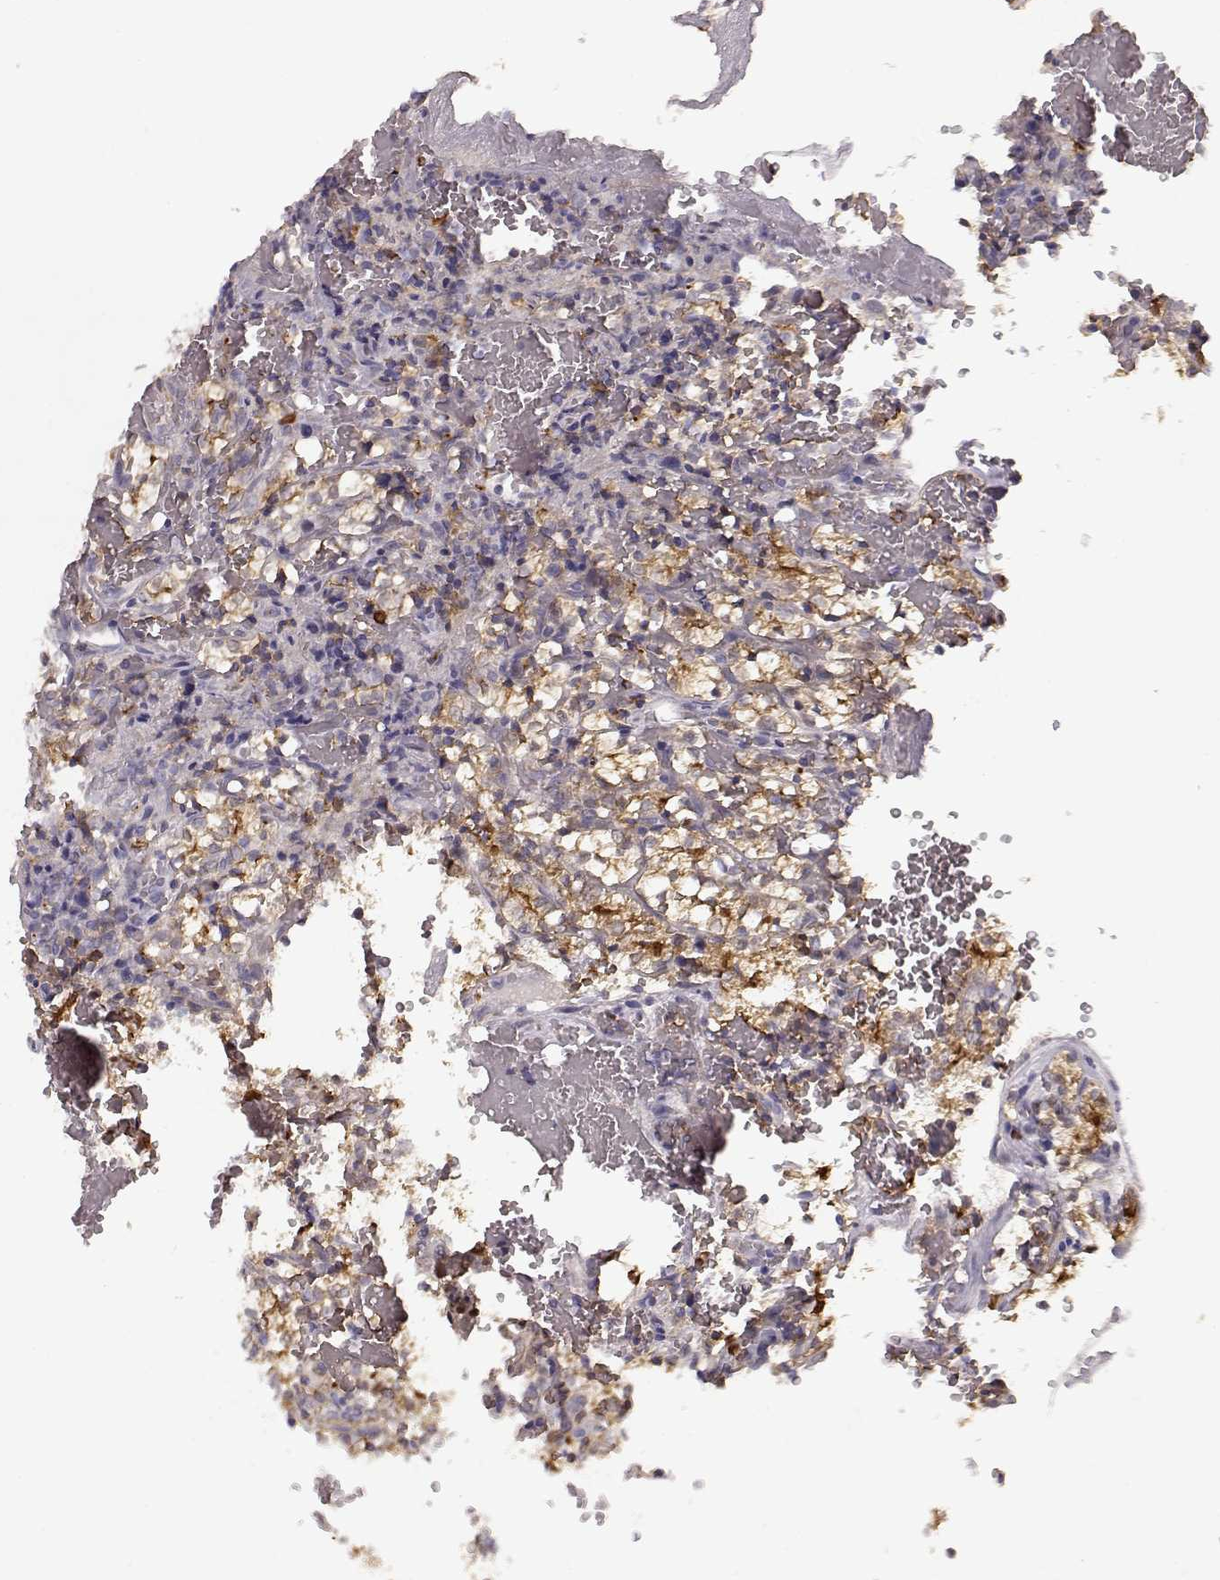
{"staining": {"intensity": "negative", "quantity": "none", "location": "none"}, "tissue": "renal cancer", "cell_type": "Tumor cells", "image_type": "cancer", "snomed": [{"axis": "morphology", "description": "Adenocarcinoma, NOS"}, {"axis": "topography", "description": "Kidney"}], "caption": "Immunohistochemical staining of renal cancer (adenocarcinoma) displays no significant positivity in tumor cells.", "gene": "GHR", "patient": {"sex": "female", "age": 69}}